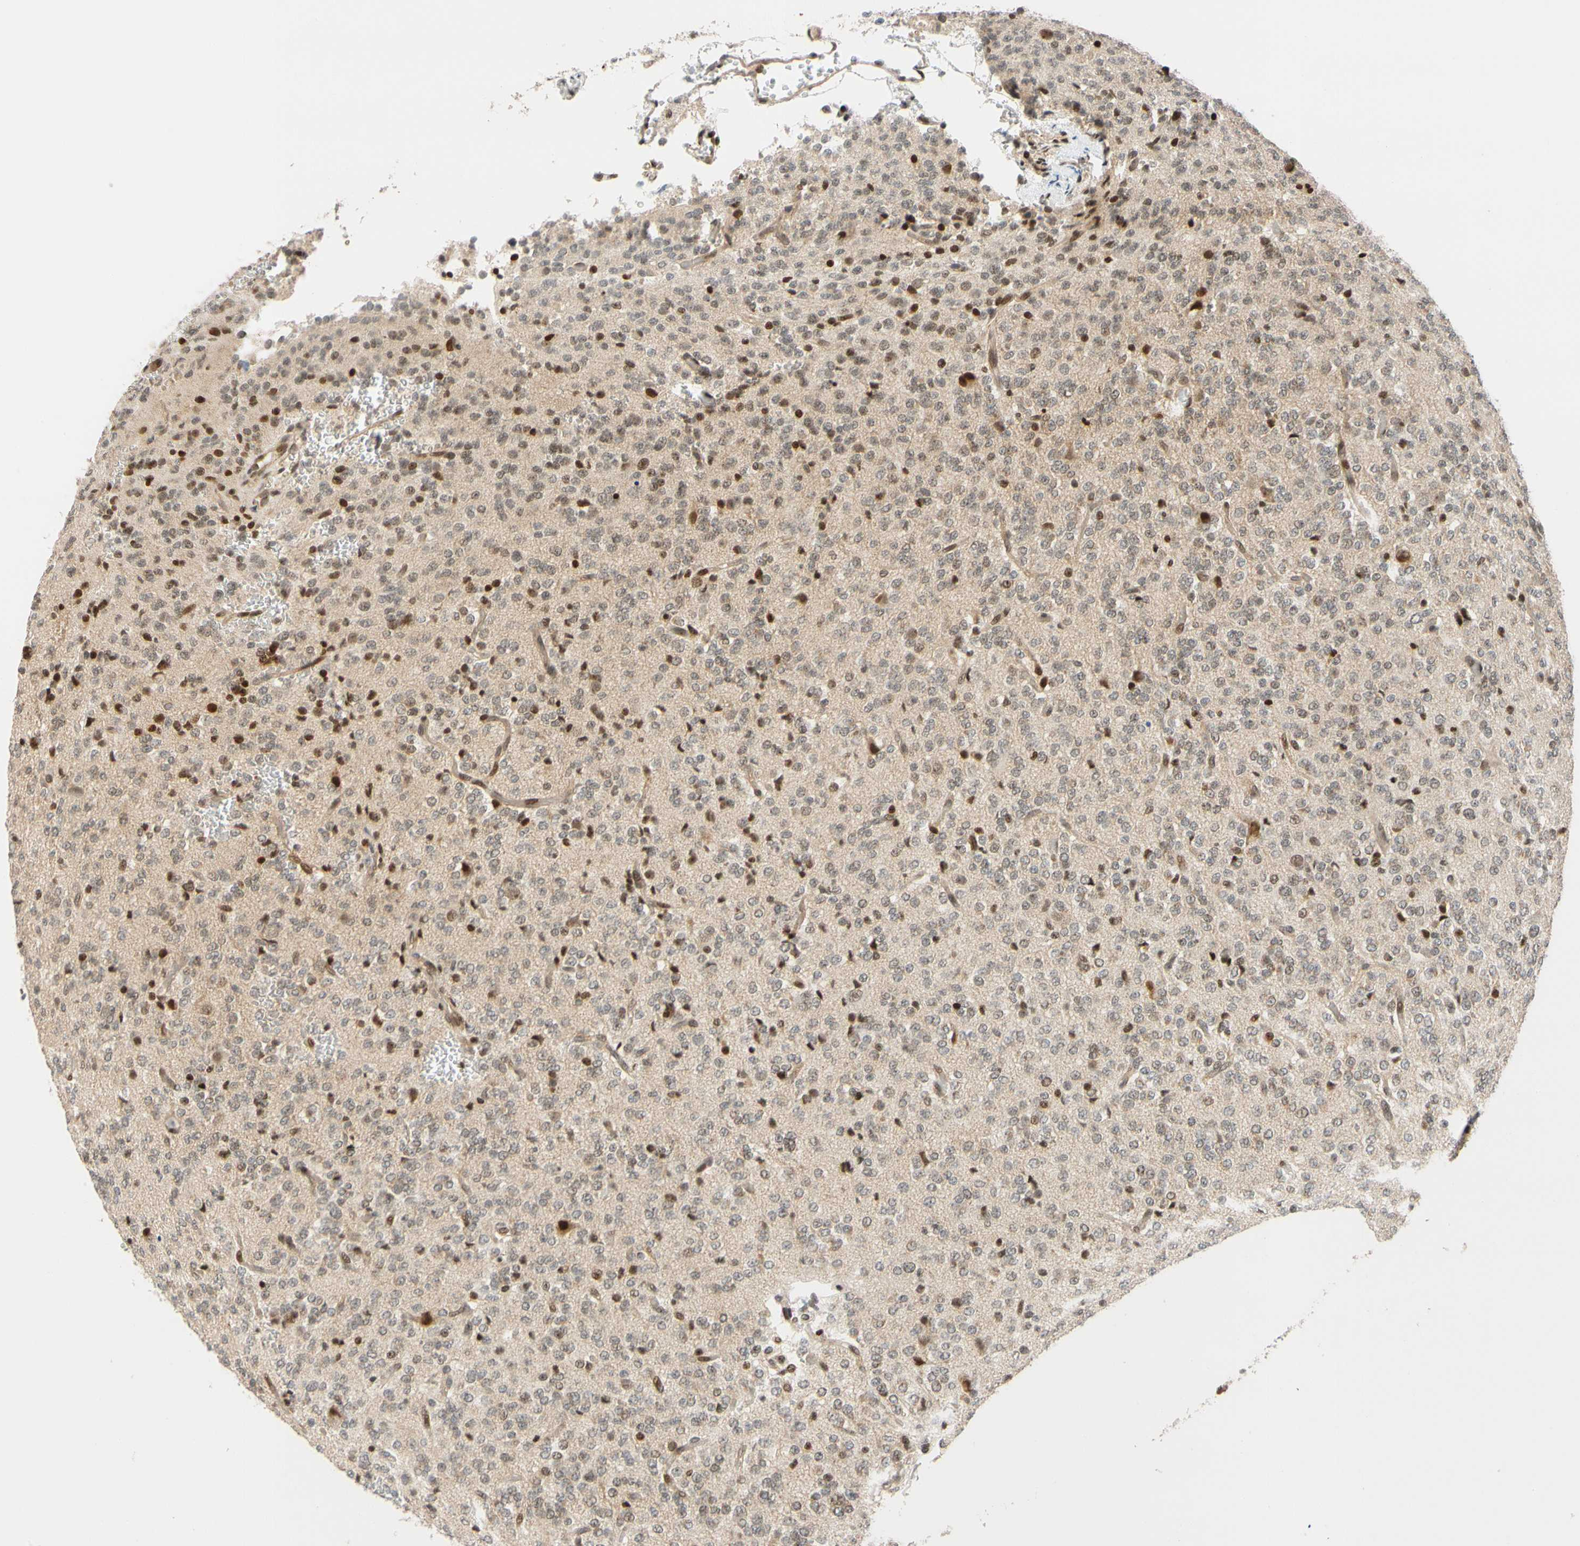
{"staining": {"intensity": "moderate", "quantity": "<25%", "location": "nuclear"}, "tissue": "glioma", "cell_type": "Tumor cells", "image_type": "cancer", "snomed": [{"axis": "morphology", "description": "Glioma, malignant, Low grade"}, {"axis": "topography", "description": "Brain"}], "caption": "Immunohistochemical staining of glioma exhibits moderate nuclear protein positivity in about <25% of tumor cells.", "gene": "CDK7", "patient": {"sex": "male", "age": 38}}